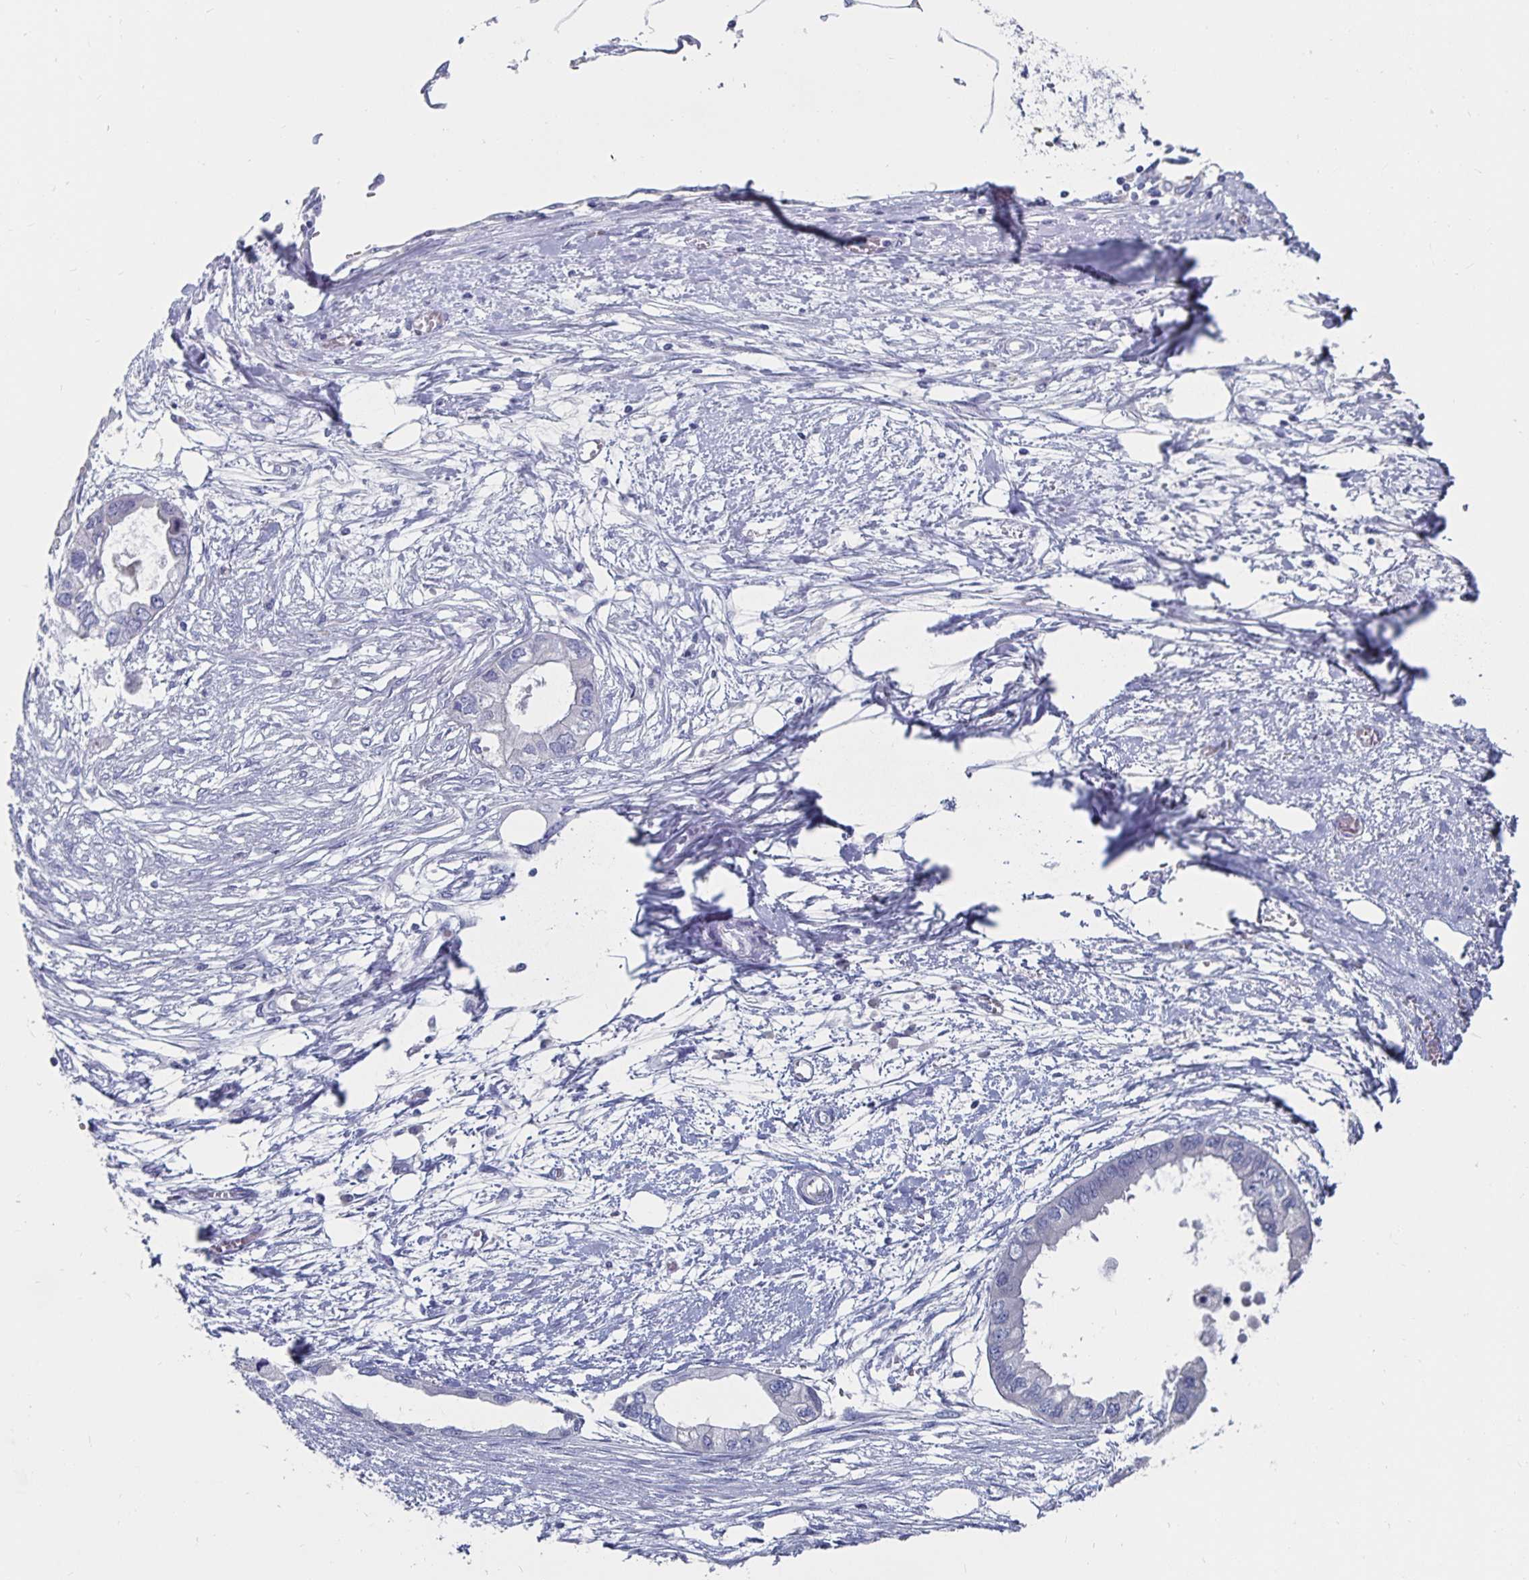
{"staining": {"intensity": "negative", "quantity": "none", "location": "none"}, "tissue": "endometrial cancer", "cell_type": "Tumor cells", "image_type": "cancer", "snomed": [{"axis": "morphology", "description": "Adenocarcinoma, NOS"}, {"axis": "morphology", "description": "Adenocarcinoma, metastatic, NOS"}, {"axis": "topography", "description": "Adipose tissue"}, {"axis": "topography", "description": "Endometrium"}], "caption": "DAB (3,3'-diaminobenzidine) immunohistochemical staining of human endometrial cancer (metastatic adenocarcinoma) reveals no significant positivity in tumor cells.", "gene": "CFAP69", "patient": {"sex": "female", "age": 67}}